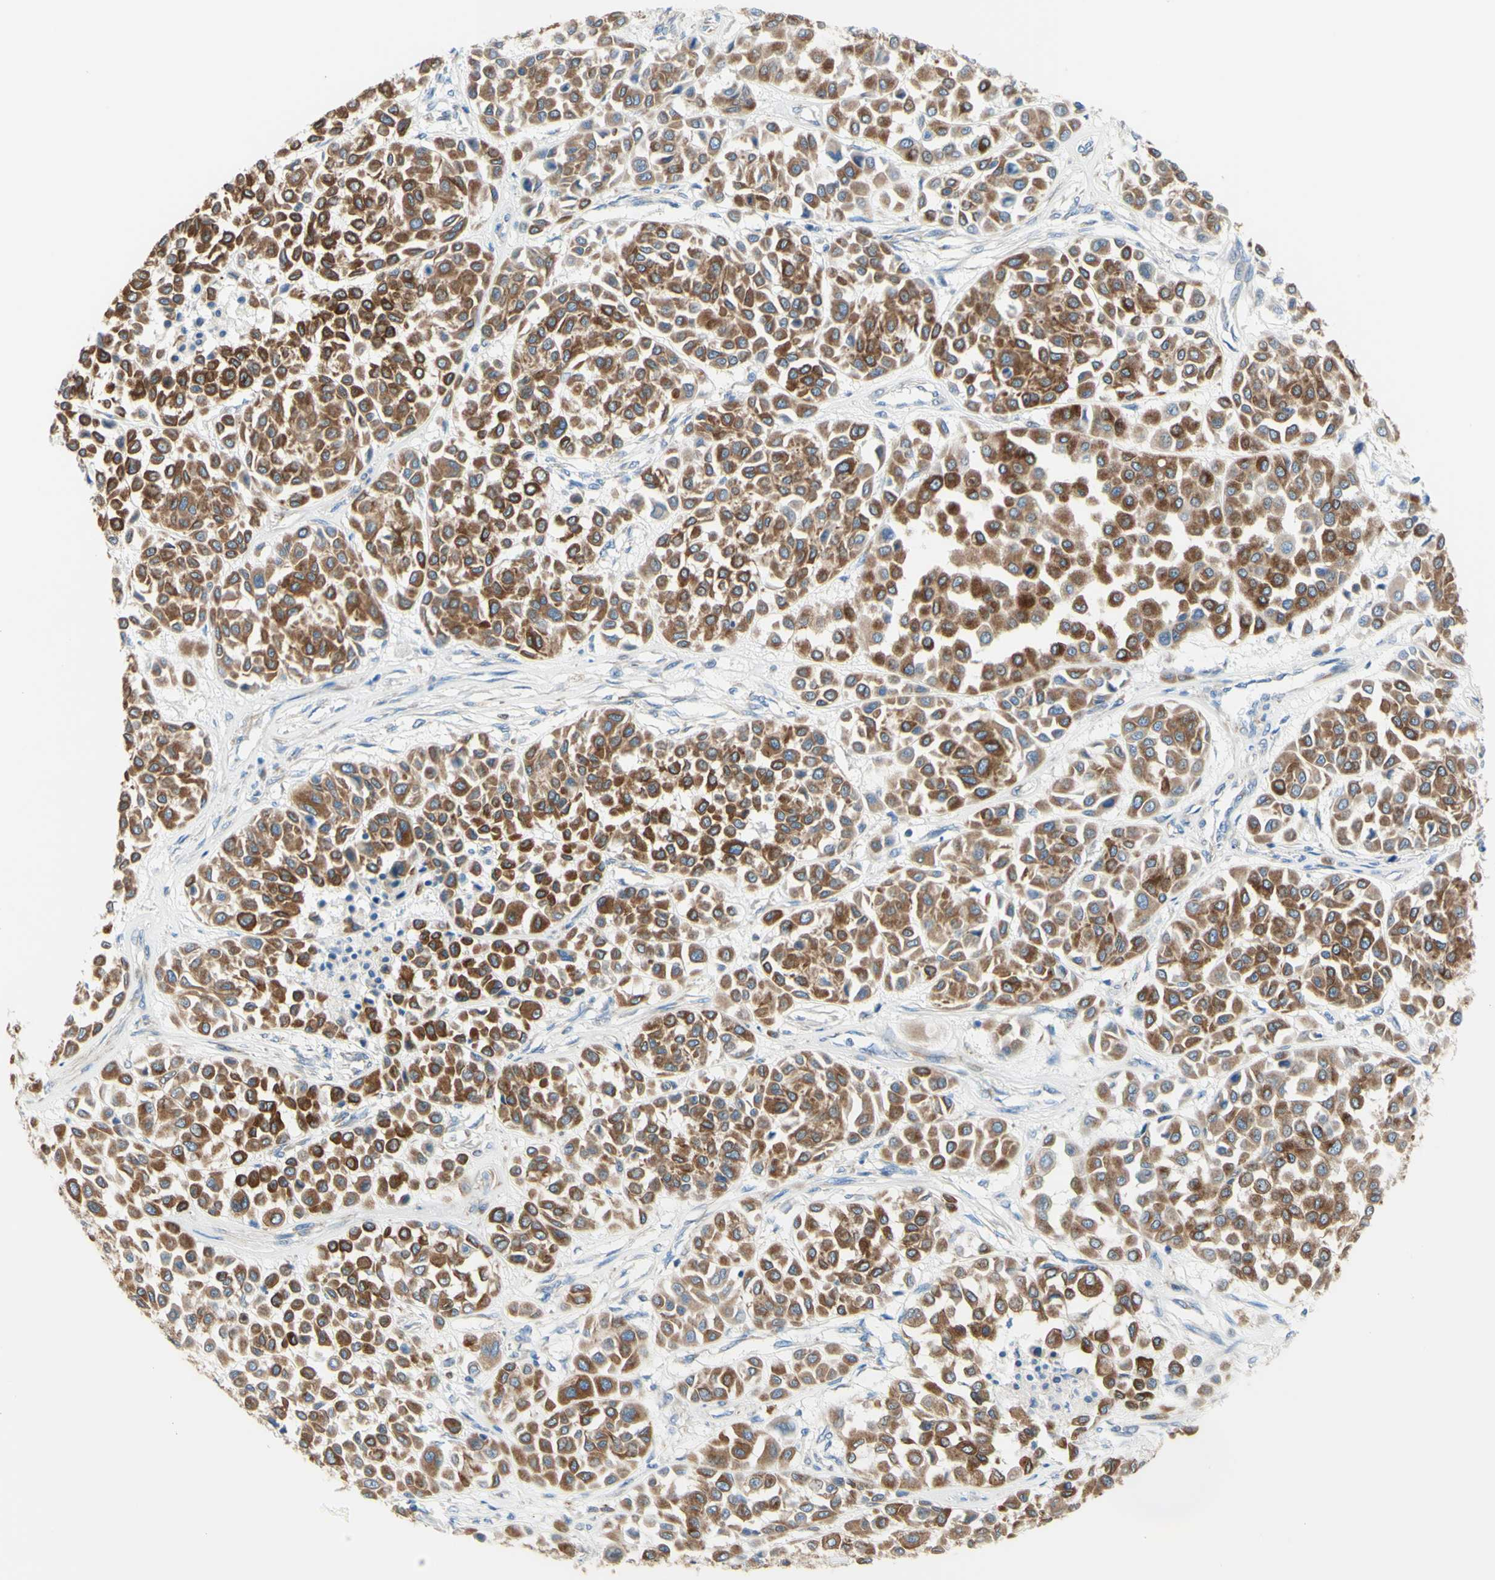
{"staining": {"intensity": "strong", "quantity": ">75%", "location": "cytoplasmic/membranous"}, "tissue": "melanoma", "cell_type": "Tumor cells", "image_type": "cancer", "snomed": [{"axis": "morphology", "description": "Malignant melanoma, Metastatic site"}, {"axis": "topography", "description": "Soft tissue"}], "caption": "IHC (DAB) staining of malignant melanoma (metastatic site) reveals strong cytoplasmic/membranous protein positivity in about >75% of tumor cells.", "gene": "RETREG2", "patient": {"sex": "male", "age": 41}}